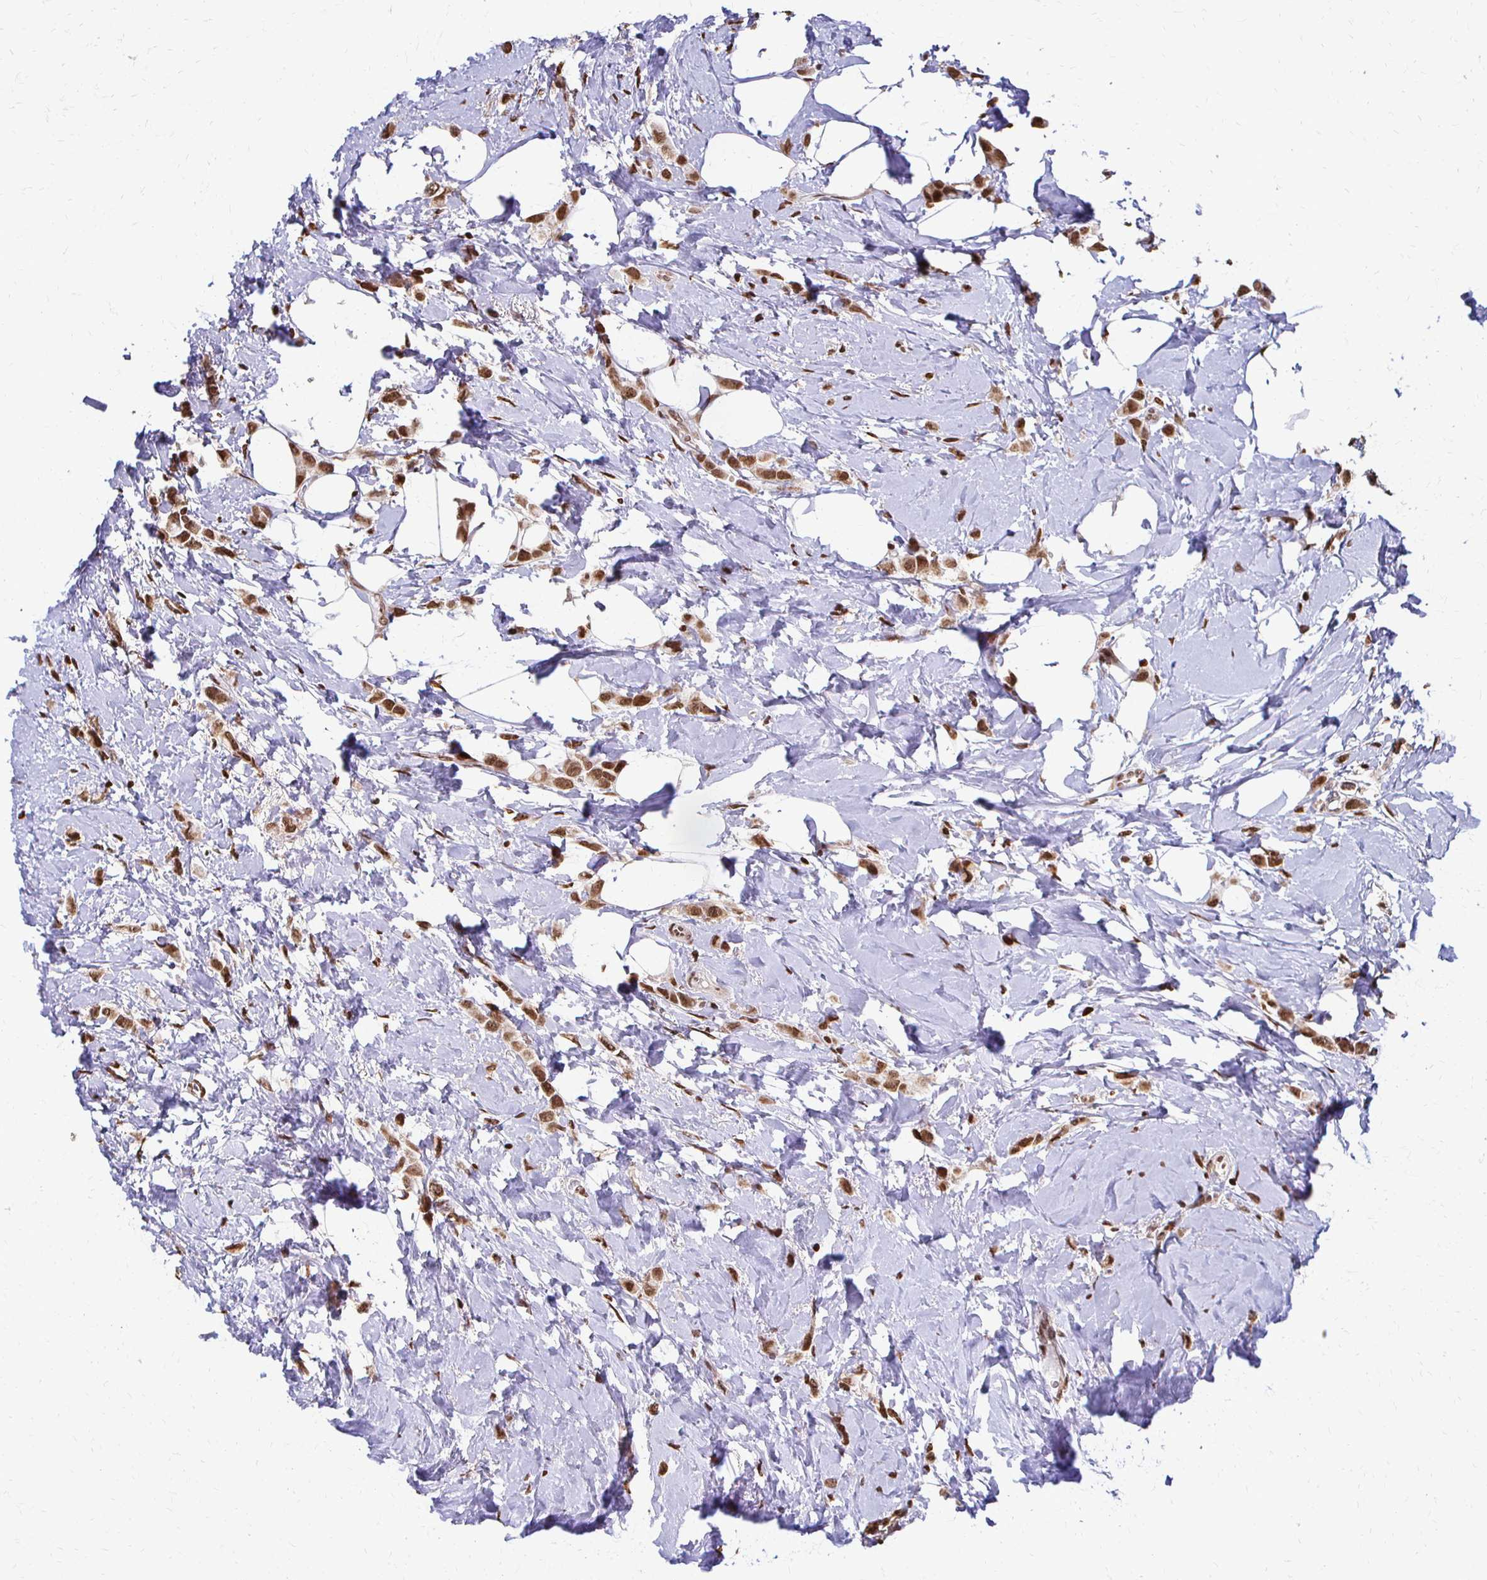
{"staining": {"intensity": "moderate", "quantity": ">75%", "location": "nuclear"}, "tissue": "breast cancer", "cell_type": "Tumor cells", "image_type": "cancer", "snomed": [{"axis": "morphology", "description": "Lobular carcinoma"}, {"axis": "topography", "description": "Breast"}], "caption": "Protein staining displays moderate nuclear positivity in about >75% of tumor cells in breast cancer (lobular carcinoma).", "gene": "HOXA9", "patient": {"sex": "female", "age": 66}}